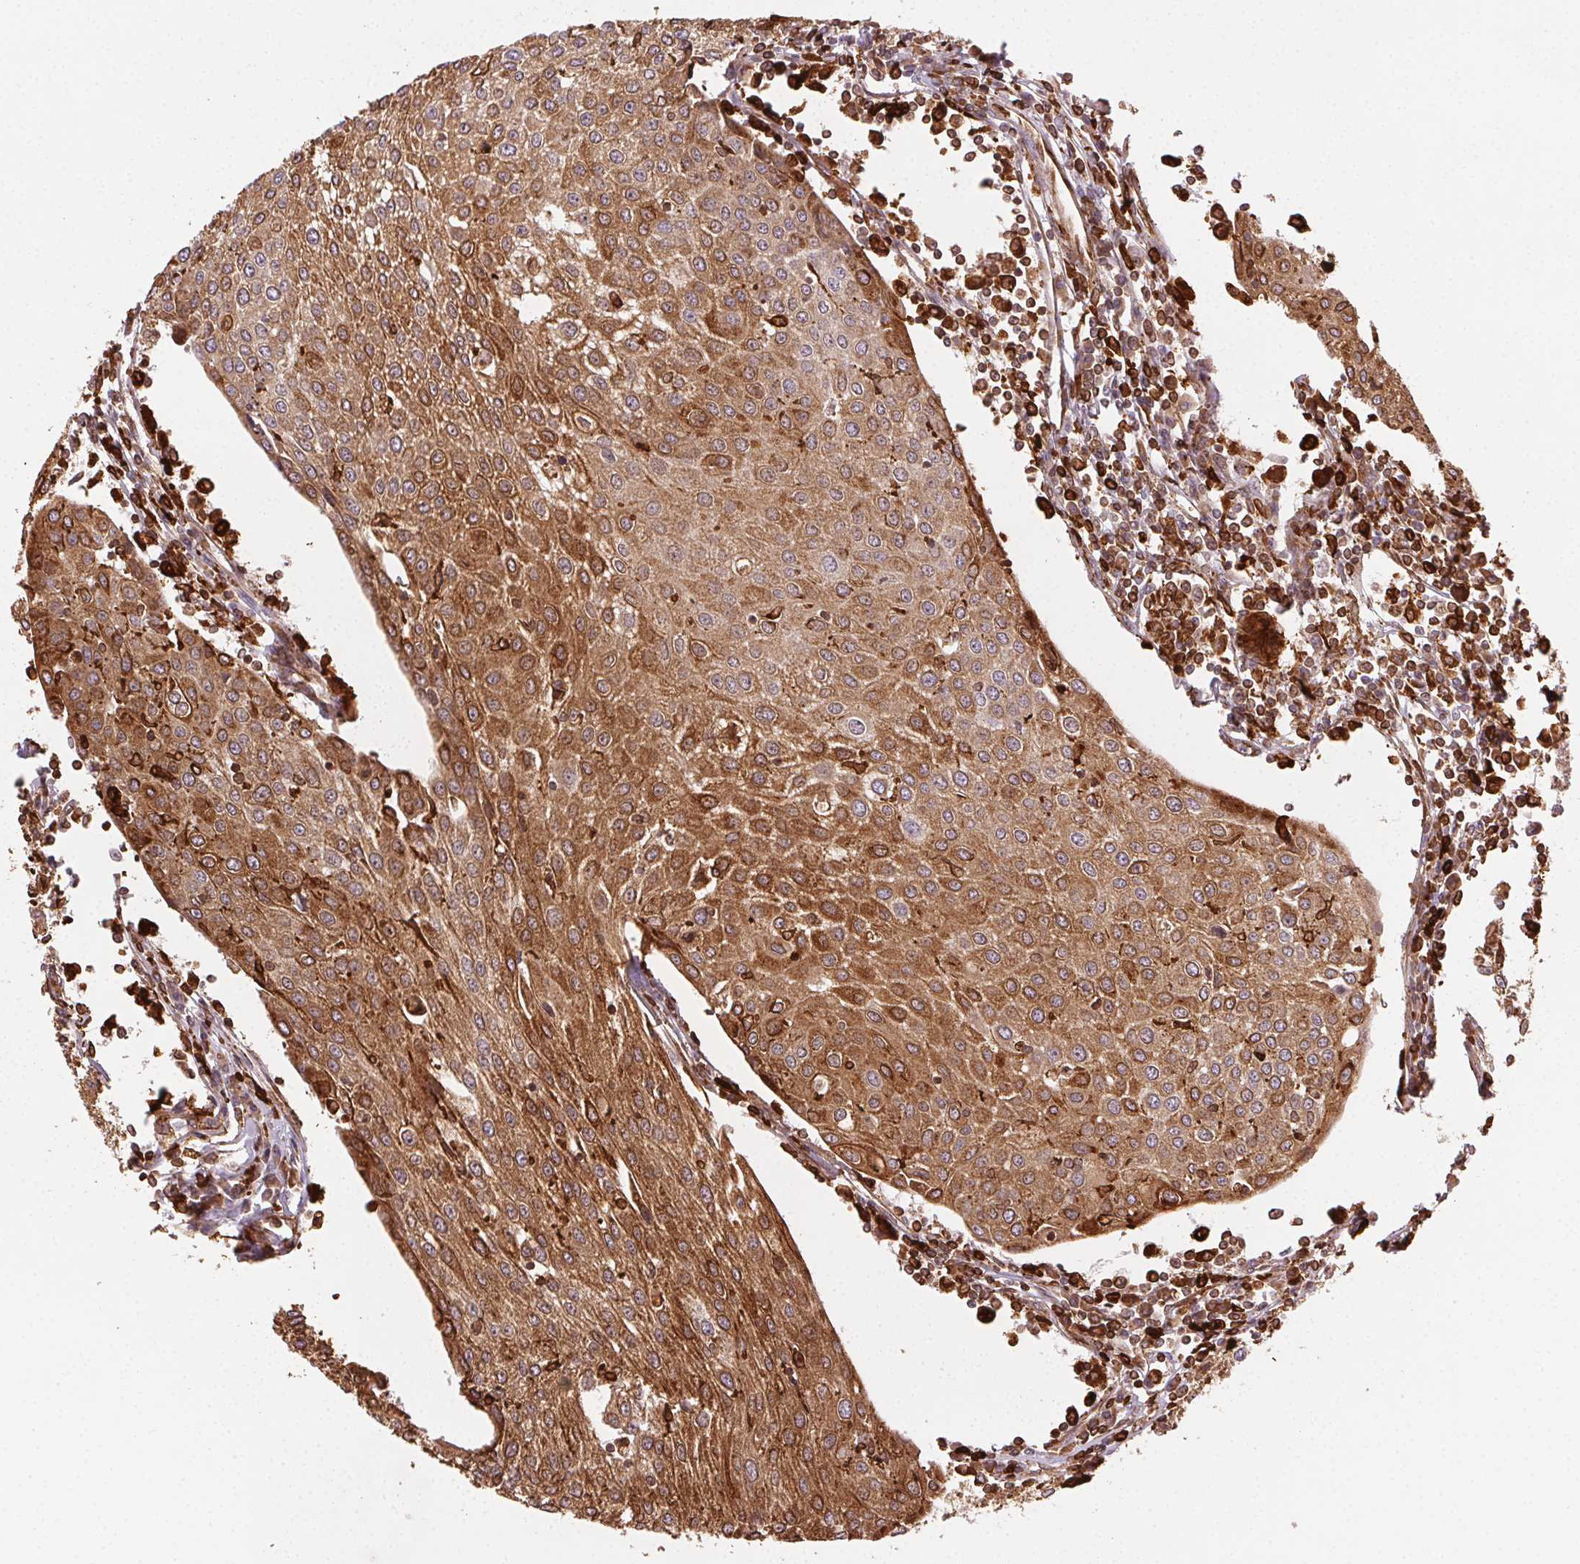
{"staining": {"intensity": "moderate", "quantity": ">75%", "location": "cytoplasmic/membranous"}, "tissue": "urothelial cancer", "cell_type": "Tumor cells", "image_type": "cancer", "snomed": [{"axis": "morphology", "description": "Urothelial carcinoma, High grade"}, {"axis": "topography", "description": "Urinary bladder"}], "caption": "This micrograph demonstrates immunohistochemistry staining of high-grade urothelial carcinoma, with medium moderate cytoplasmic/membranous expression in about >75% of tumor cells.", "gene": "RNASET2", "patient": {"sex": "female", "age": 85}}